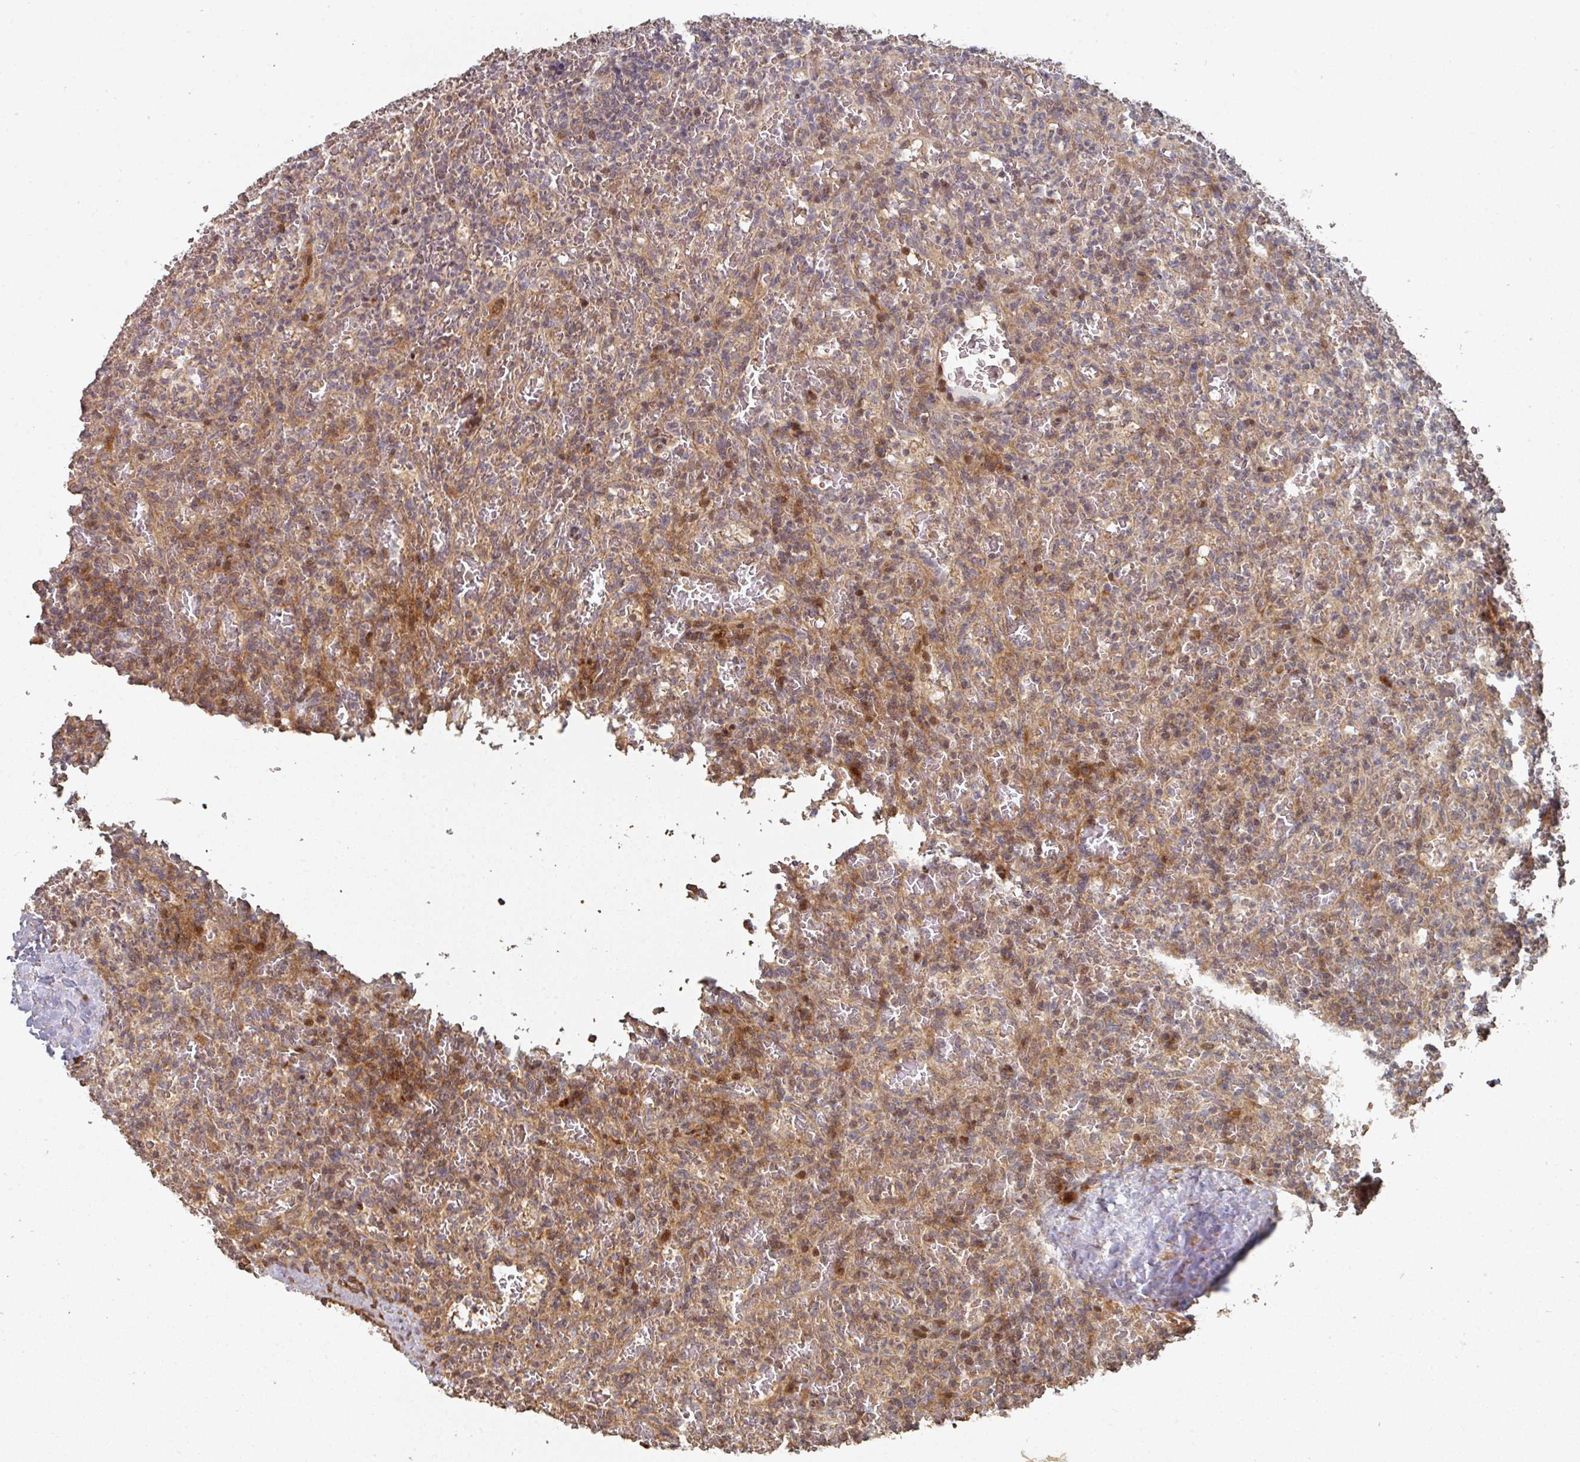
{"staining": {"intensity": "moderate", "quantity": "25%-75%", "location": "cytoplasmic/membranous"}, "tissue": "lymphoma", "cell_type": "Tumor cells", "image_type": "cancer", "snomed": [{"axis": "morphology", "description": "Malignant lymphoma, non-Hodgkin's type, Low grade"}, {"axis": "topography", "description": "Spleen"}], "caption": "Lymphoma stained with immunohistochemistry (IHC) displays moderate cytoplasmic/membranous staining in approximately 25%-75% of tumor cells.", "gene": "CA7", "patient": {"sex": "female", "age": 64}}